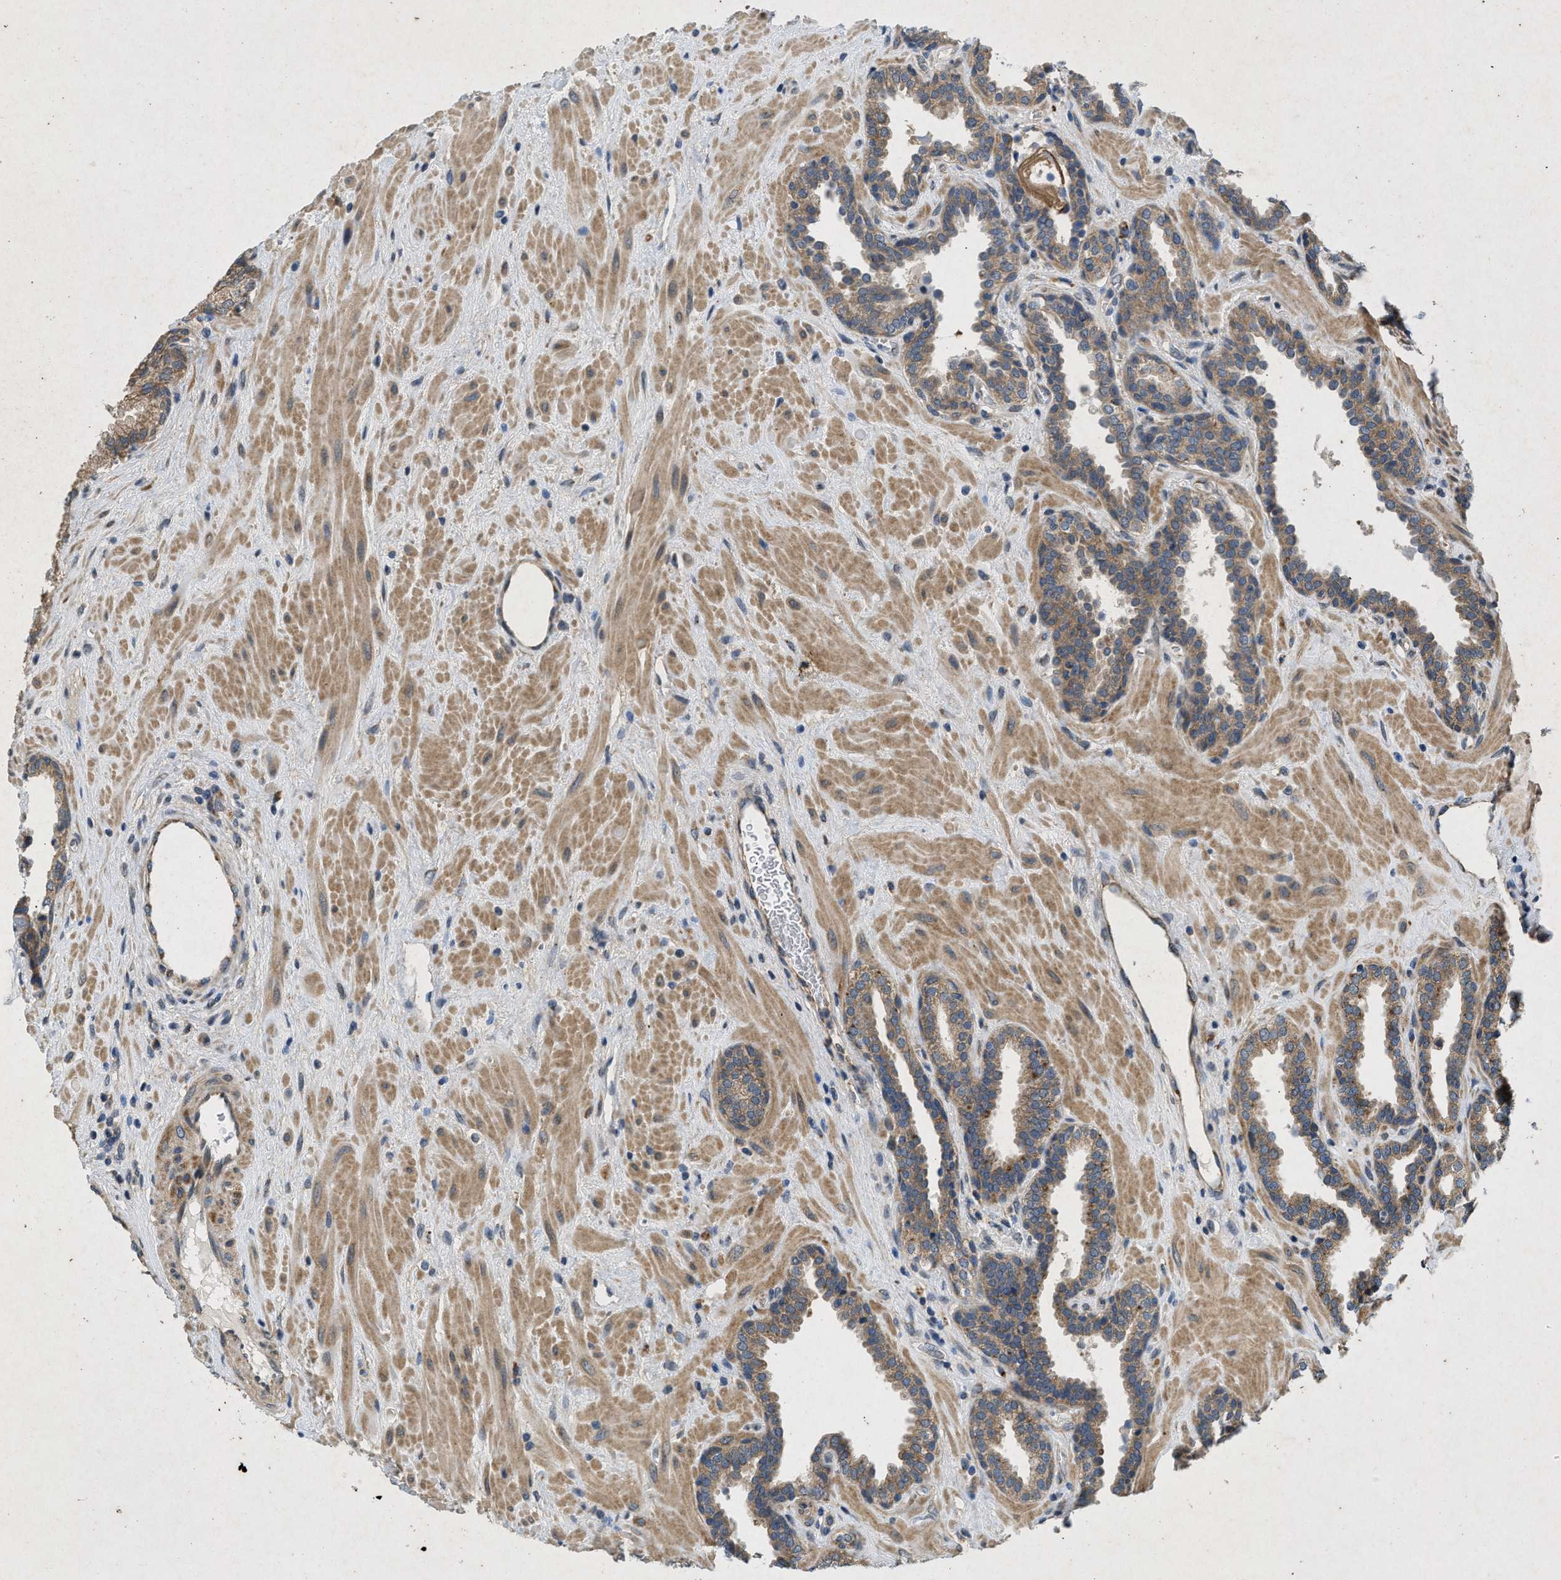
{"staining": {"intensity": "moderate", "quantity": ">75%", "location": "cytoplasmic/membranous"}, "tissue": "prostate", "cell_type": "Glandular cells", "image_type": "normal", "snomed": [{"axis": "morphology", "description": "Normal tissue, NOS"}, {"axis": "topography", "description": "Prostate"}], "caption": "Normal prostate reveals moderate cytoplasmic/membranous staining in approximately >75% of glandular cells, visualized by immunohistochemistry. The staining is performed using DAB brown chromogen to label protein expression. The nuclei are counter-stained blue using hematoxylin.", "gene": "PRKG2", "patient": {"sex": "male", "age": 51}}